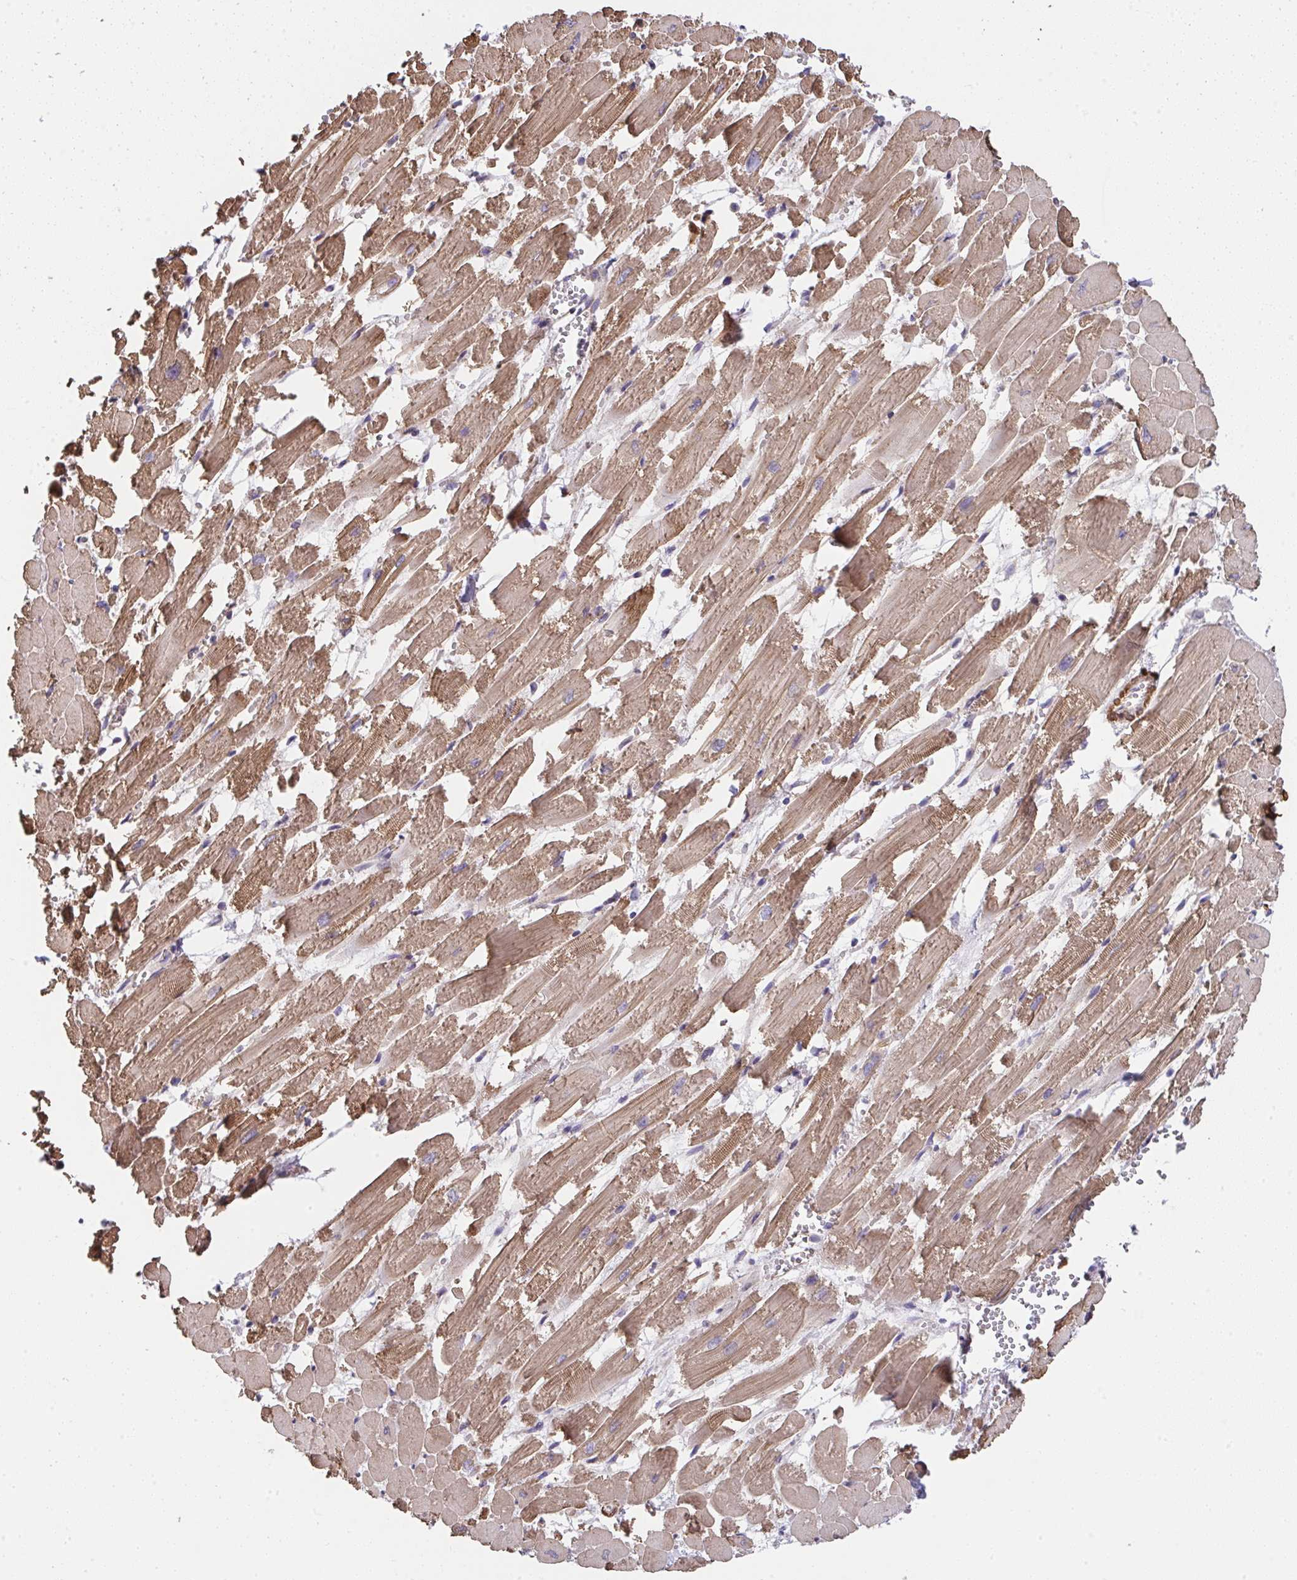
{"staining": {"intensity": "moderate", "quantity": ">75%", "location": "cytoplasmic/membranous"}, "tissue": "heart muscle", "cell_type": "Cardiomyocytes", "image_type": "normal", "snomed": [{"axis": "morphology", "description": "Normal tissue, NOS"}, {"axis": "topography", "description": "Heart"}], "caption": "Heart muscle stained for a protein (brown) demonstrates moderate cytoplasmic/membranous positive expression in about >75% of cardiomyocytes.", "gene": "ZNF696", "patient": {"sex": "female", "age": 52}}